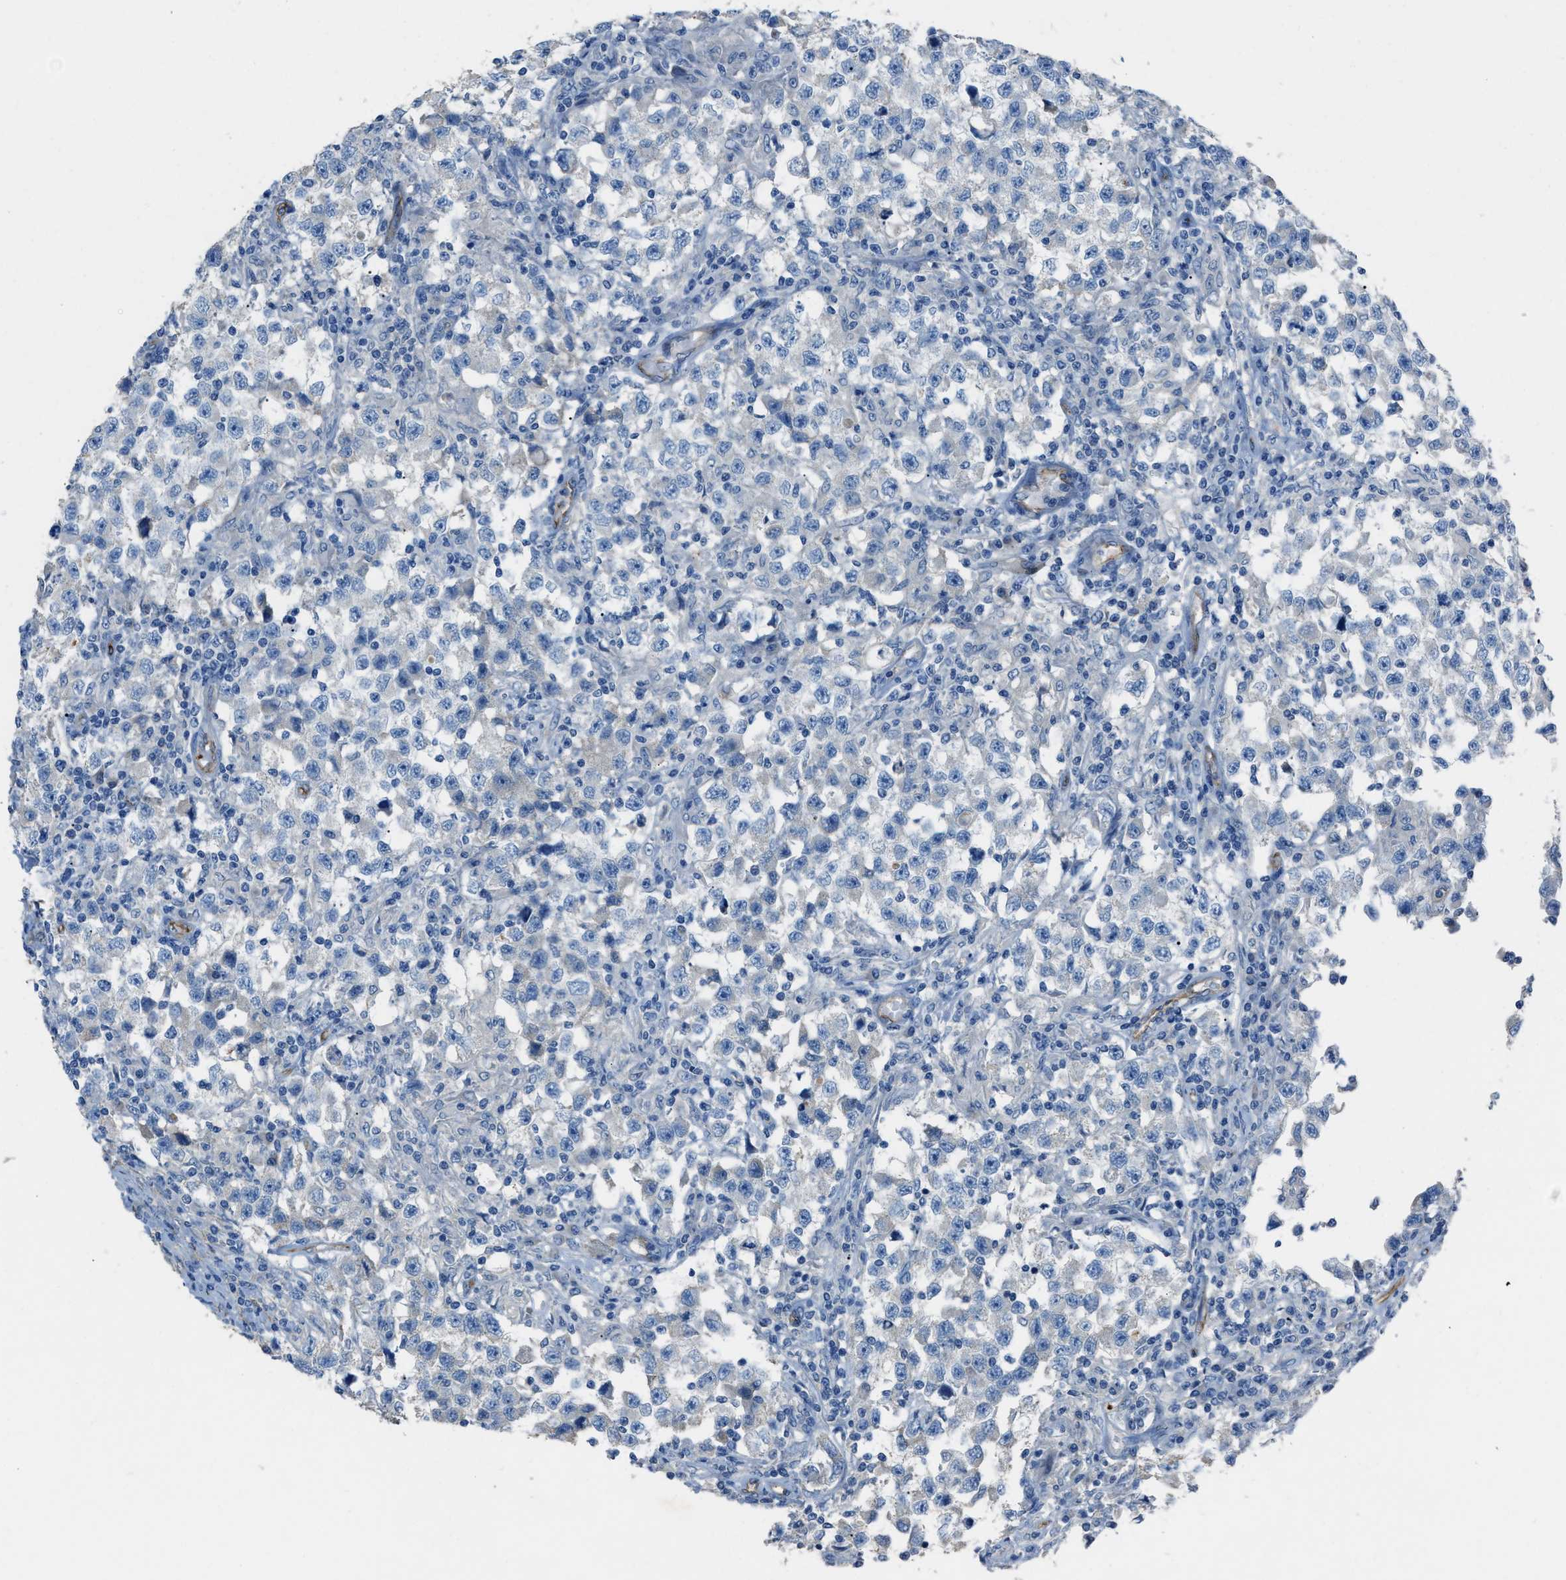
{"staining": {"intensity": "negative", "quantity": "none", "location": "none"}, "tissue": "testis cancer", "cell_type": "Tumor cells", "image_type": "cancer", "snomed": [{"axis": "morphology", "description": "Carcinoma, Embryonal, NOS"}, {"axis": "topography", "description": "Testis"}], "caption": "This is an IHC image of human testis cancer (embryonal carcinoma). There is no expression in tumor cells.", "gene": "SLC22A15", "patient": {"sex": "male", "age": 21}}